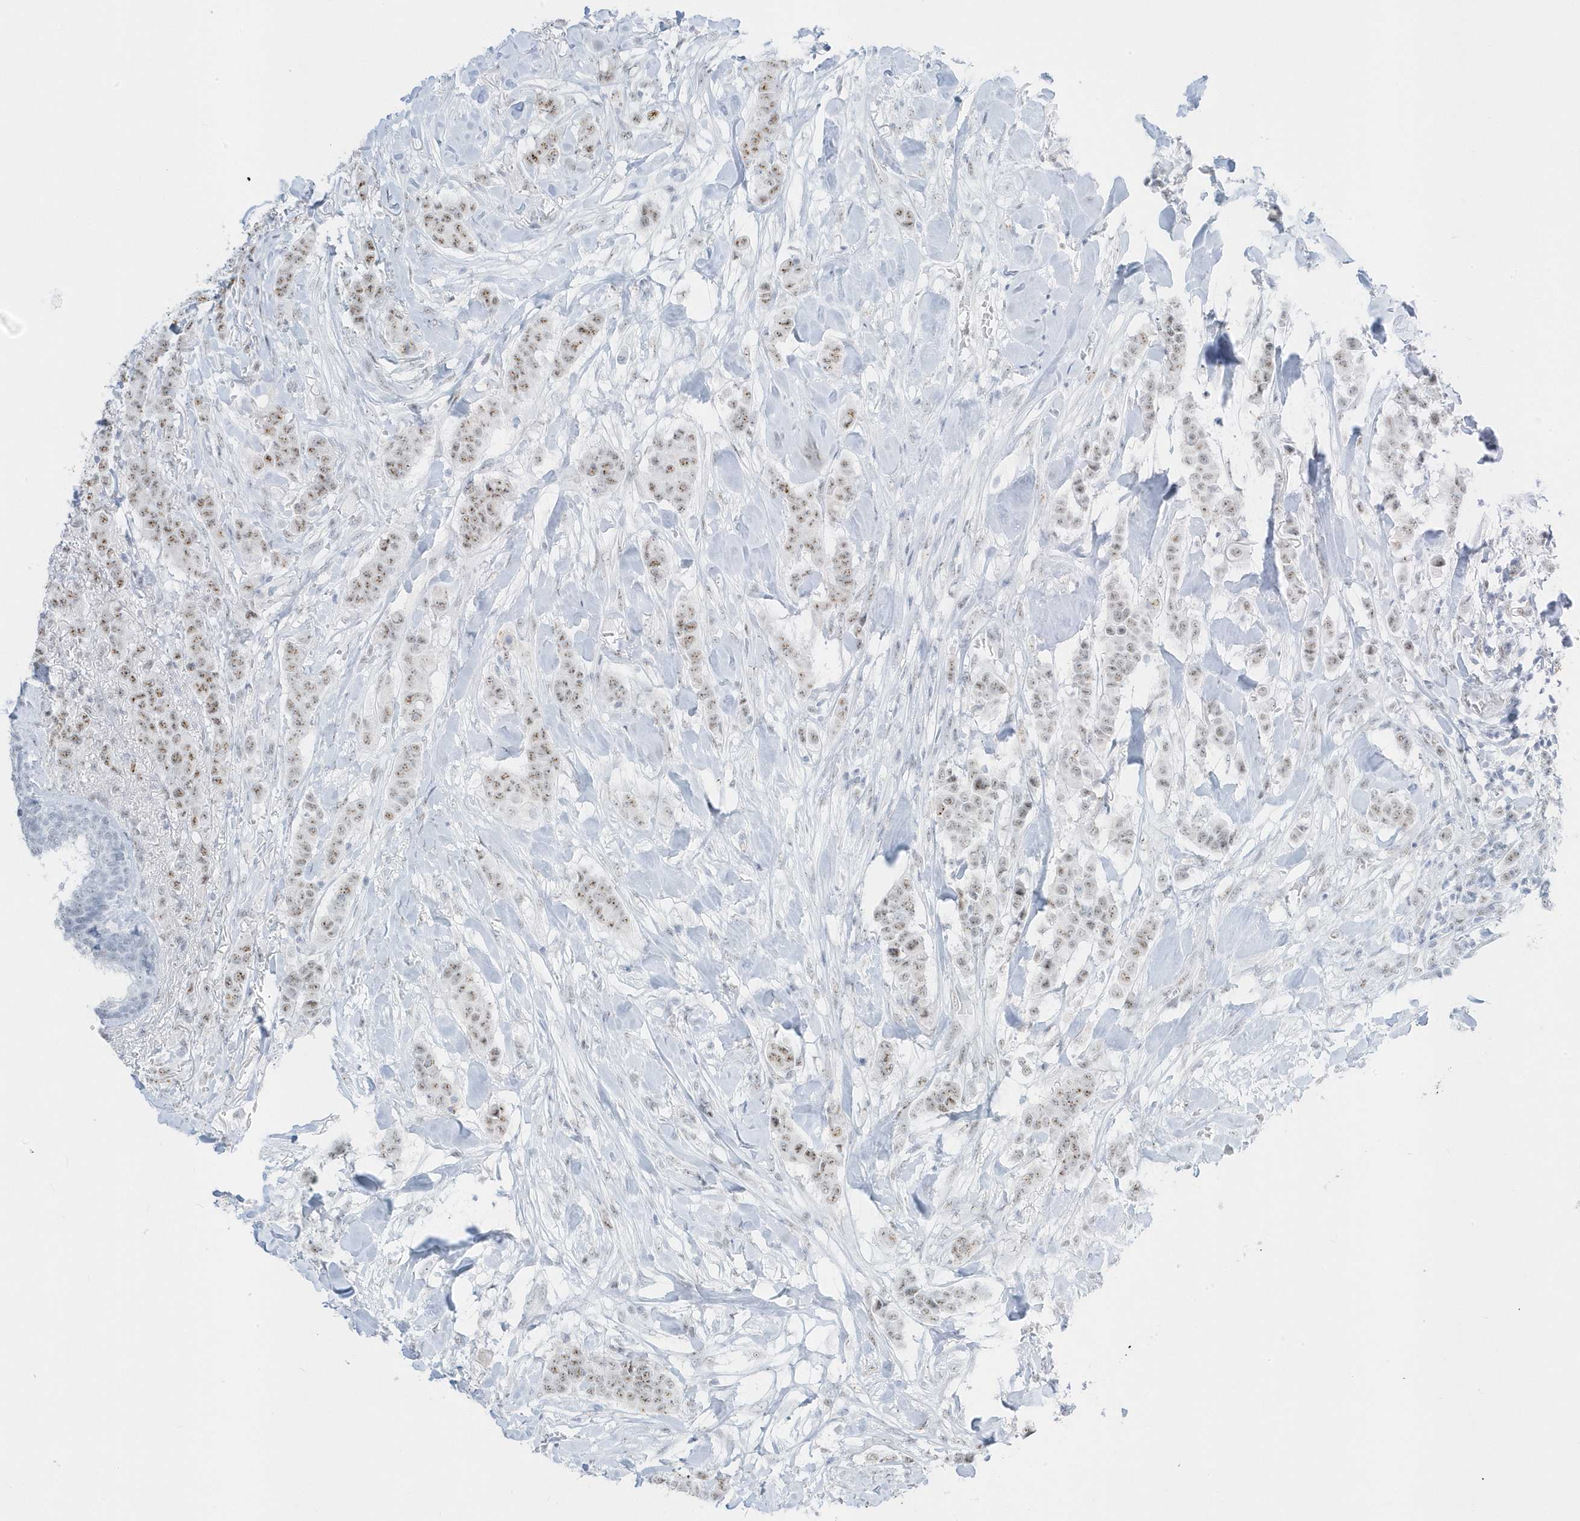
{"staining": {"intensity": "moderate", "quantity": ">75%", "location": "nuclear"}, "tissue": "breast cancer", "cell_type": "Tumor cells", "image_type": "cancer", "snomed": [{"axis": "morphology", "description": "Duct carcinoma"}, {"axis": "topography", "description": "Breast"}], "caption": "This image displays immunohistochemistry (IHC) staining of breast cancer (invasive ductal carcinoma), with medium moderate nuclear staining in about >75% of tumor cells.", "gene": "PLEKHN1", "patient": {"sex": "female", "age": 40}}